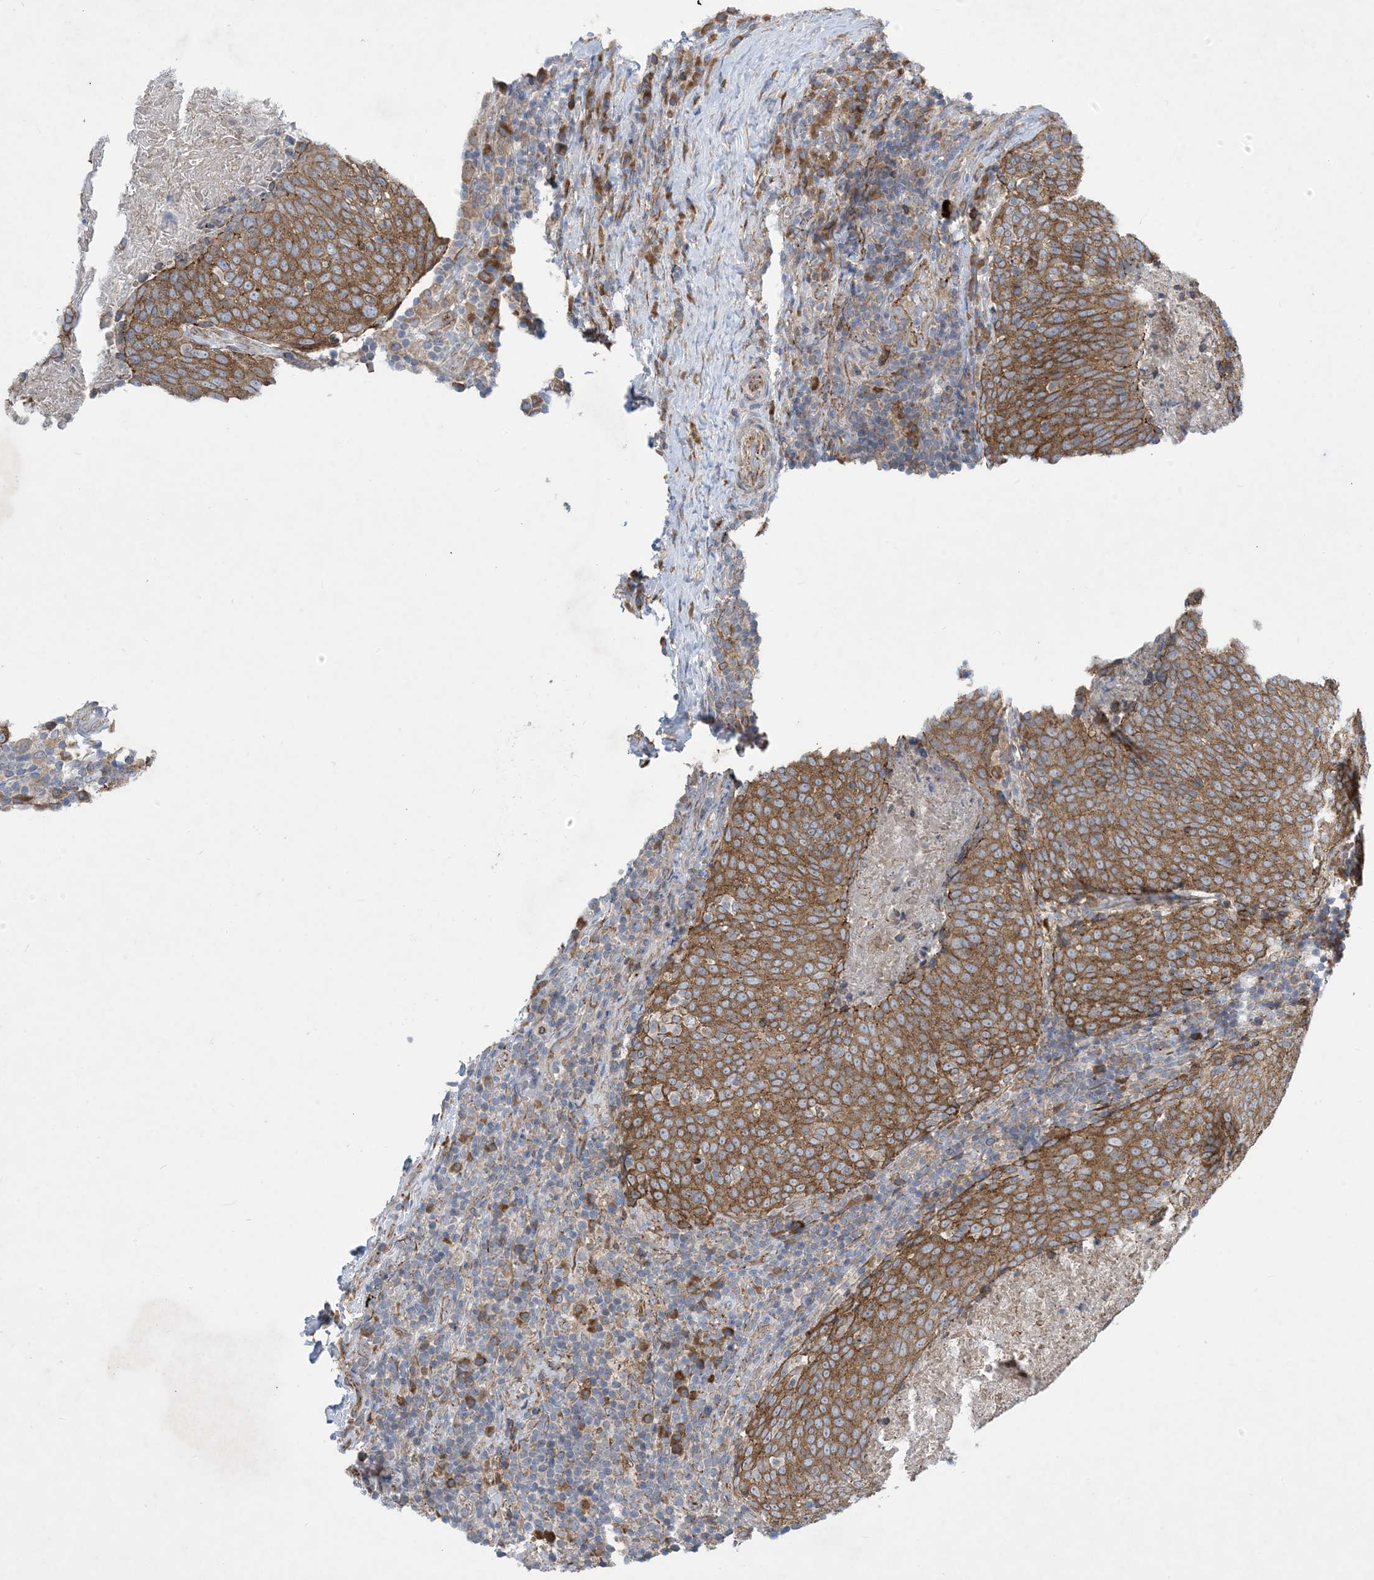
{"staining": {"intensity": "moderate", "quantity": ">75%", "location": "cytoplasmic/membranous"}, "tissue": "head and neck cancer", "cell_type": "Tumor cells", "image_type": "cancer", "snomed": [{"axis": "morphology", "description": "Squamous cell carcinoma, NOS"}, {"axis": "morphology", "description": "Squamous cell carcinoma, metastatic, NOS"}, {"axis": "topography", "description": "Lymph node"}, {"axis": "topography", "description": "Head-Neck"}], "caption": "Head and neck cancer (squamous cell carcinoma) stained with a brown dye exhibits moderate cytoplasmic/membranous positive staining in approximately >75% of tumor cells.", "gene": "OTOP1", "patient": {"sex": "male", "age": 62}}